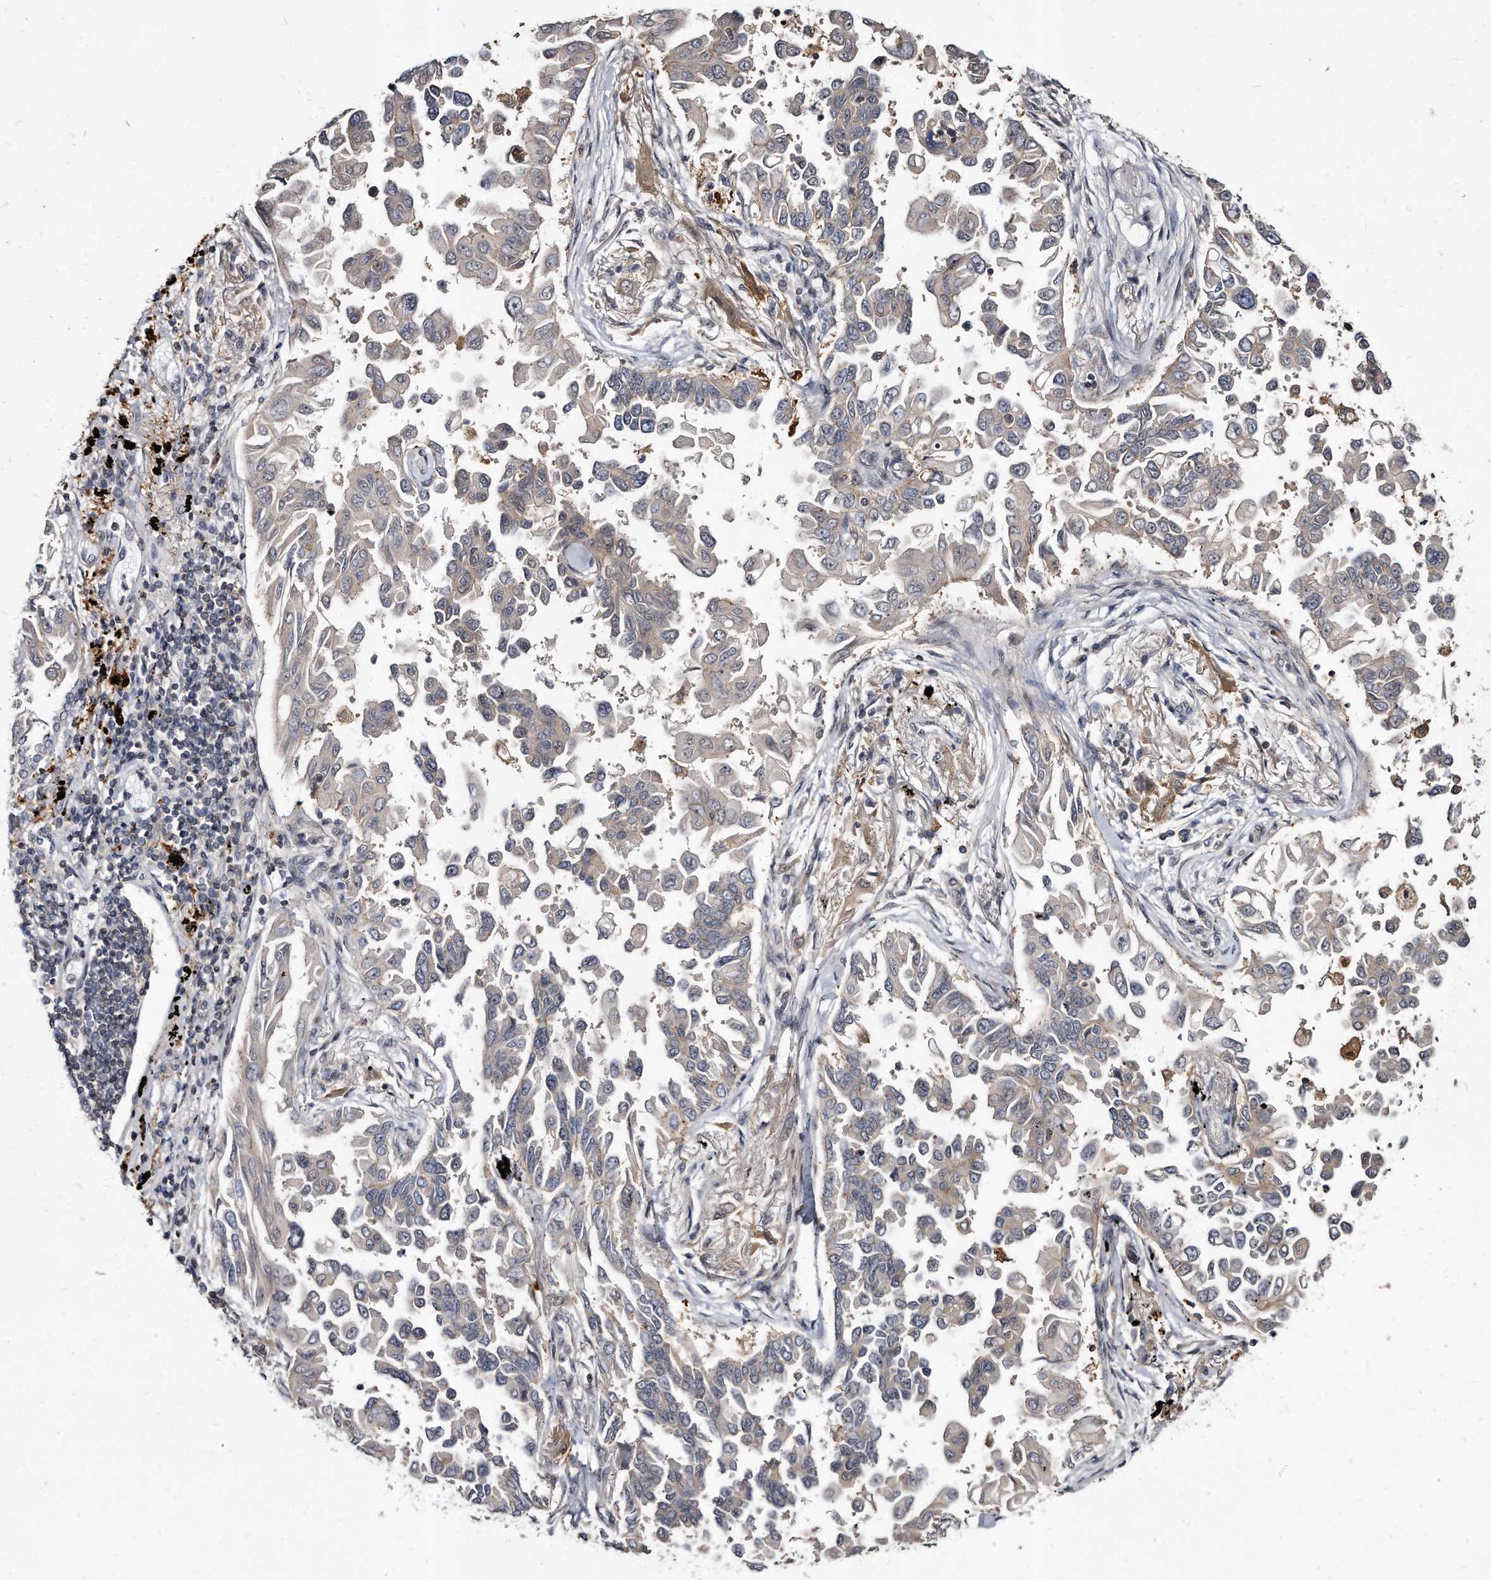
{"staining": {"intensity": "moderate", "quantity": "25%-75%", "location": "nuclear"}, "tissue": "lung cancer", "cell_type": "Tumor cells", "image_type": "cancer", "snomed": [{"axis": "morphology", "description": "Adenocarcinoma, NOS"}, {"axis": "topography", "description": "Lung"}], "caption": "This photomicrograph reveals immunohistochemistry staining of lung cancer, with medium moderate nuclear expression in approximately 25%-75% of tumor cells.", "gene": "KLHDC3", "patient": {"sex": "female", "age": 67}}